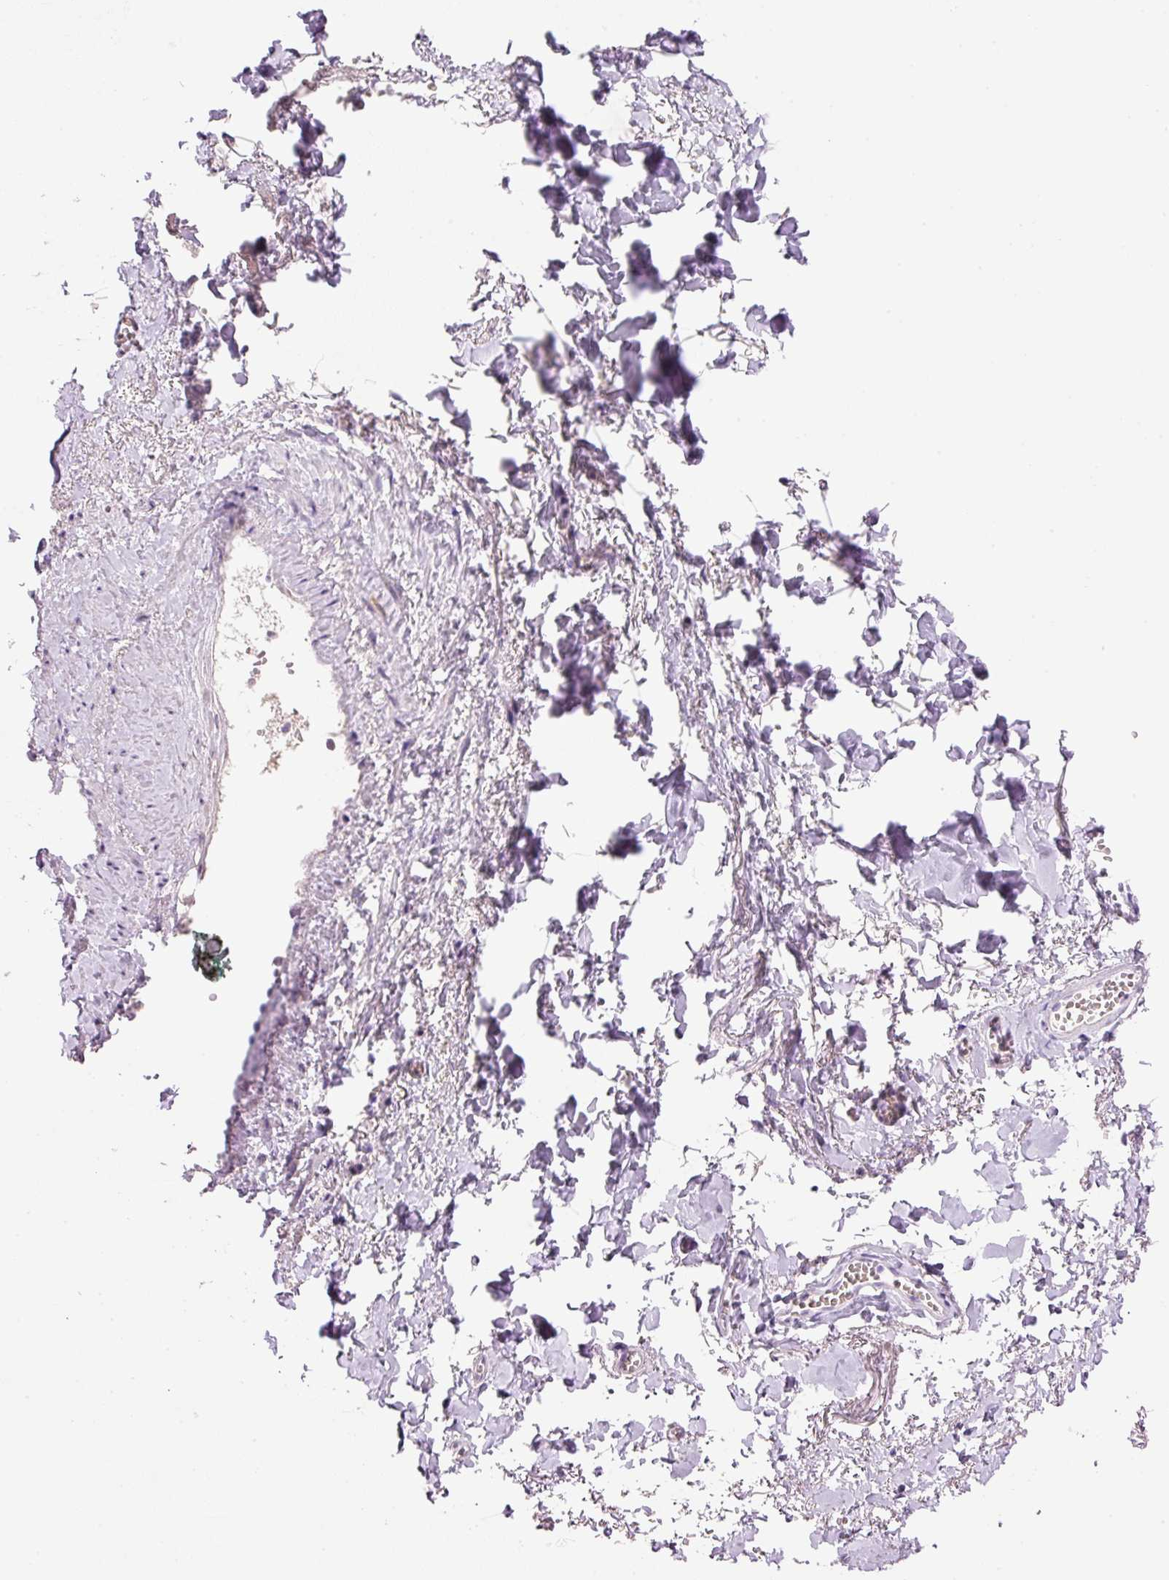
{"staining": {"intensity": "negative", "quantity": "none", "location": "none"}, "tissue": "adipose tissue", "cell_type": "Adipocytes", "image_type": "normal", "snomed": [{"axis": "morphology", "description": "Normal tissue, NOS"}, {"axis": "topography", "description": "Vulva"}, {"axis": "topography", "description": "Vagina"}, {"axis": "topography", "description": "Peripheral nerve tissue"}], "caption": "An image of adipose tissue stained for a protein demonstrates no brown staining in adipocytes. Brightfield microscopy of immunohistochemistry stained with DAB (brown) and hematoxylin (blue), captured at high magnification.", "gene": "TENT5C", "patient": {"sex": "female", "age": 66}}